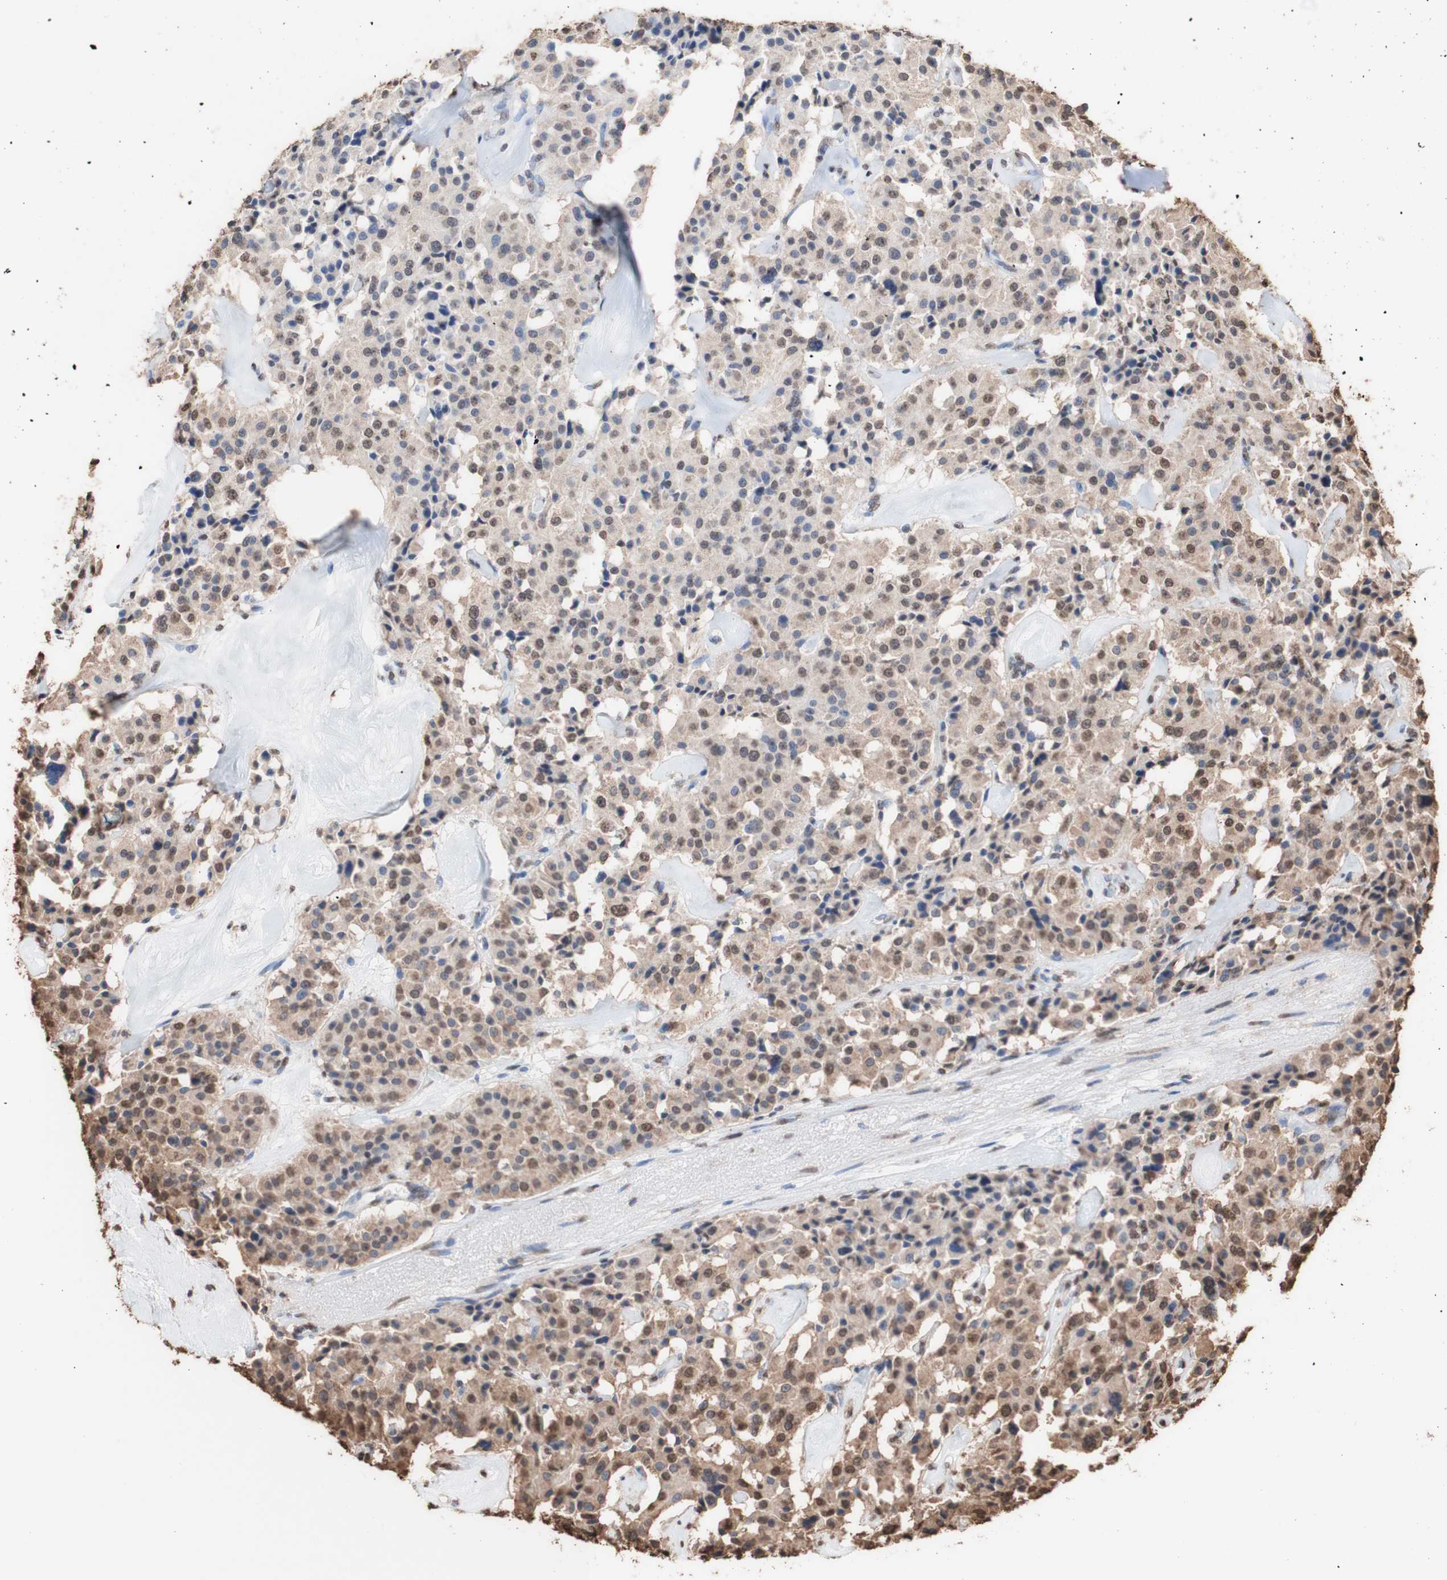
{"staining": {"intensity": "moderate", "quantity": "25%-75%", "location": "cytoplasmic/membranous,nuclear"}, "tissue": "carcinoid", "cell_type": "Tumor cells", "image_type": "cancer", "snomed": [{"axis": "morphology", "description": "Carcinoid, malignant, NOS"}, {"axis": "topography", "description": "Lung"}], "caption": "The image demonstrates immunohistochemical staining of carcinoid. There is moderate cytoplasmic/membranous and nuclear positivity is appreciated in approximately 25%-75% of tumor cells.", "gene": "PIDD1", "patient": {"sex": "male", "age": 30}}